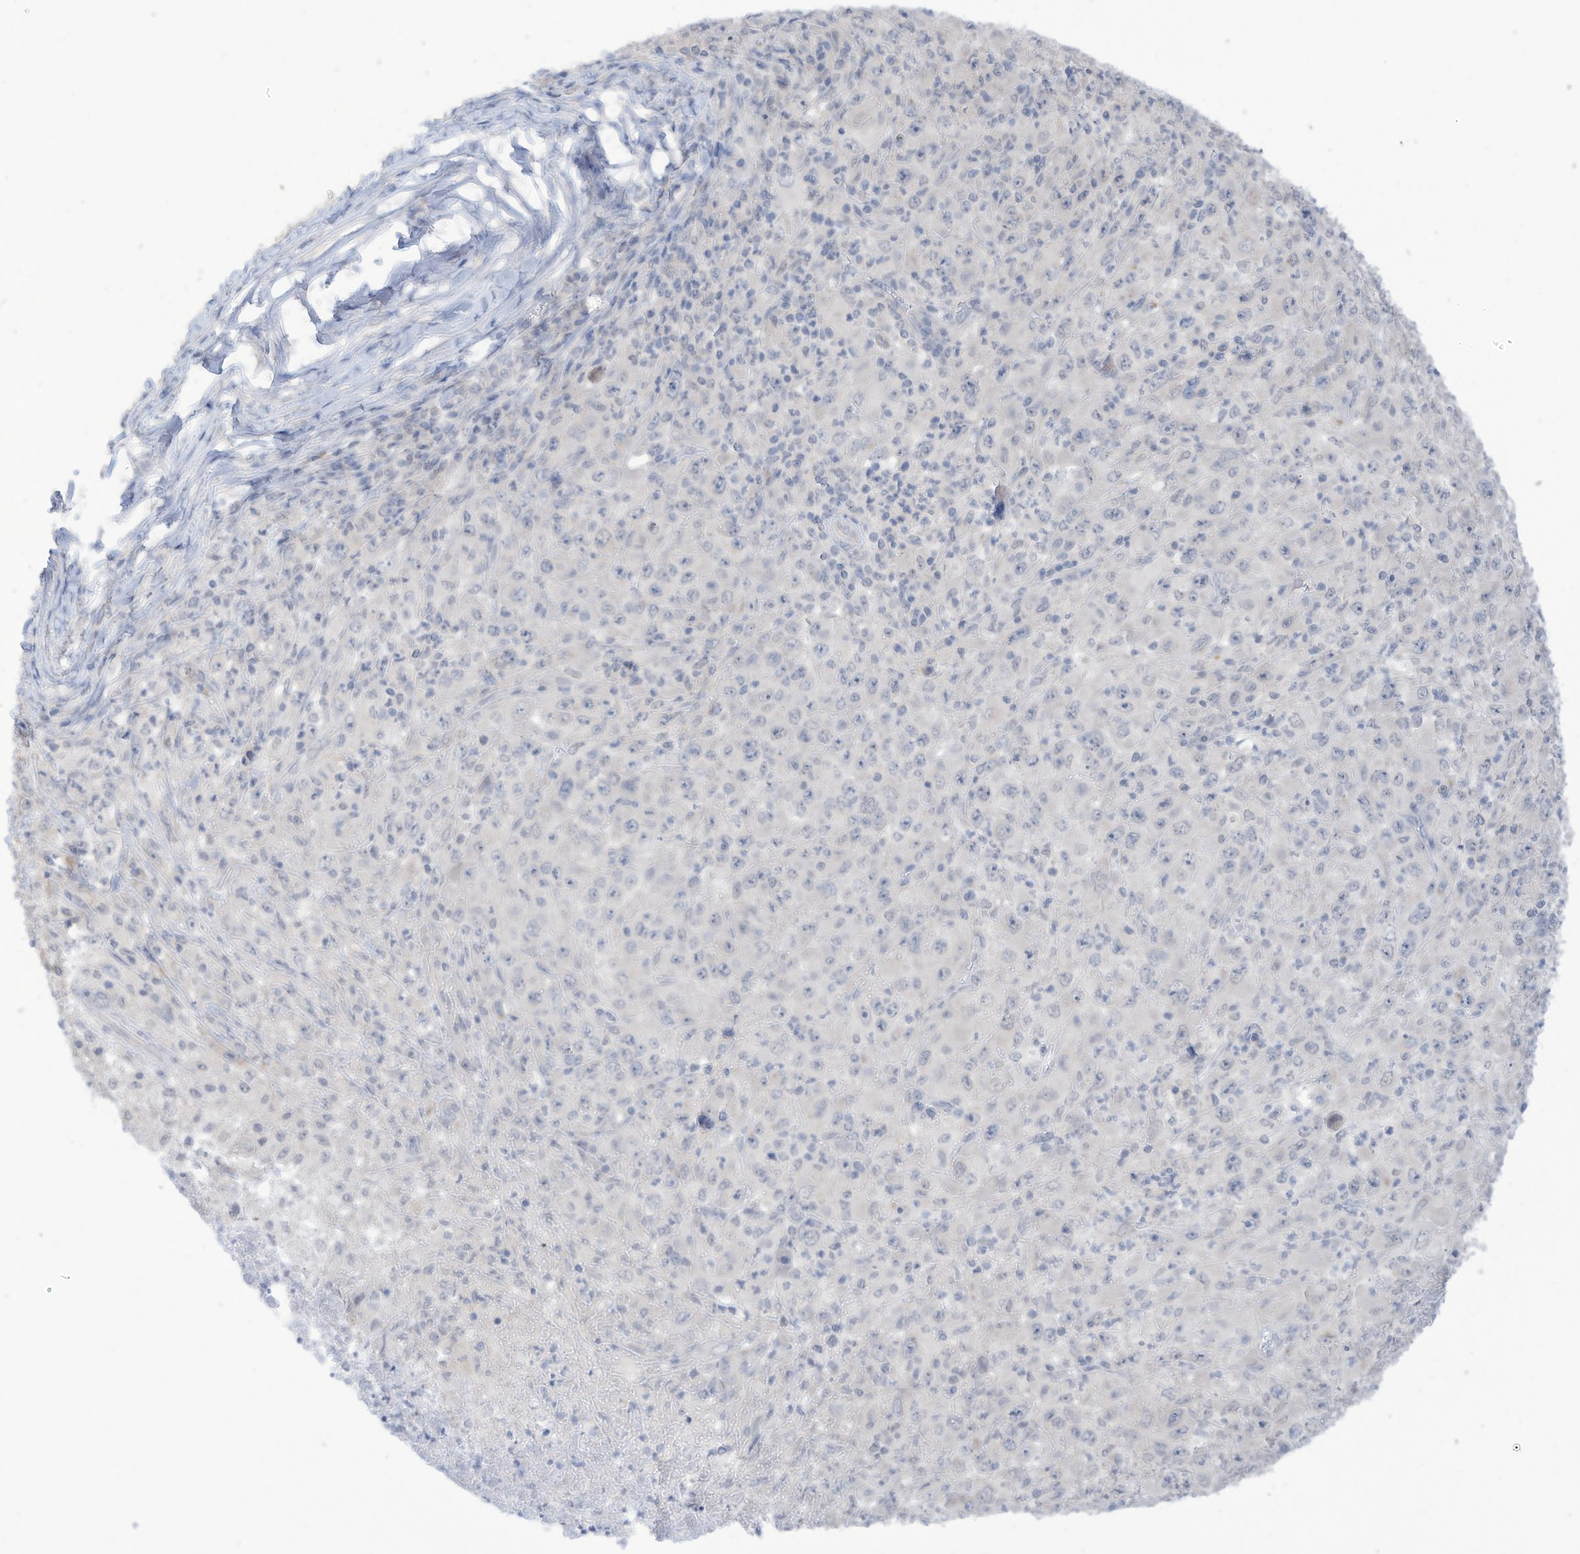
{"staining": {"intensity": "negative", "quantity": "none", "location": "none"}, "tissue": "melanoma", "cell_type": "Tumor cells", "image_type": "cancer", "snomed": [{"axis": "morphology", "description": "Malignant melanoma, Metastatic site"}, {"axis": "topography", "description": "Skin"}], "caption": "DAB immunohistochemical staining of melanoma exhibits no significant positivity in tumor cells.", "gene": "OGT", "patient": {"sex": "female", "age": 56}}